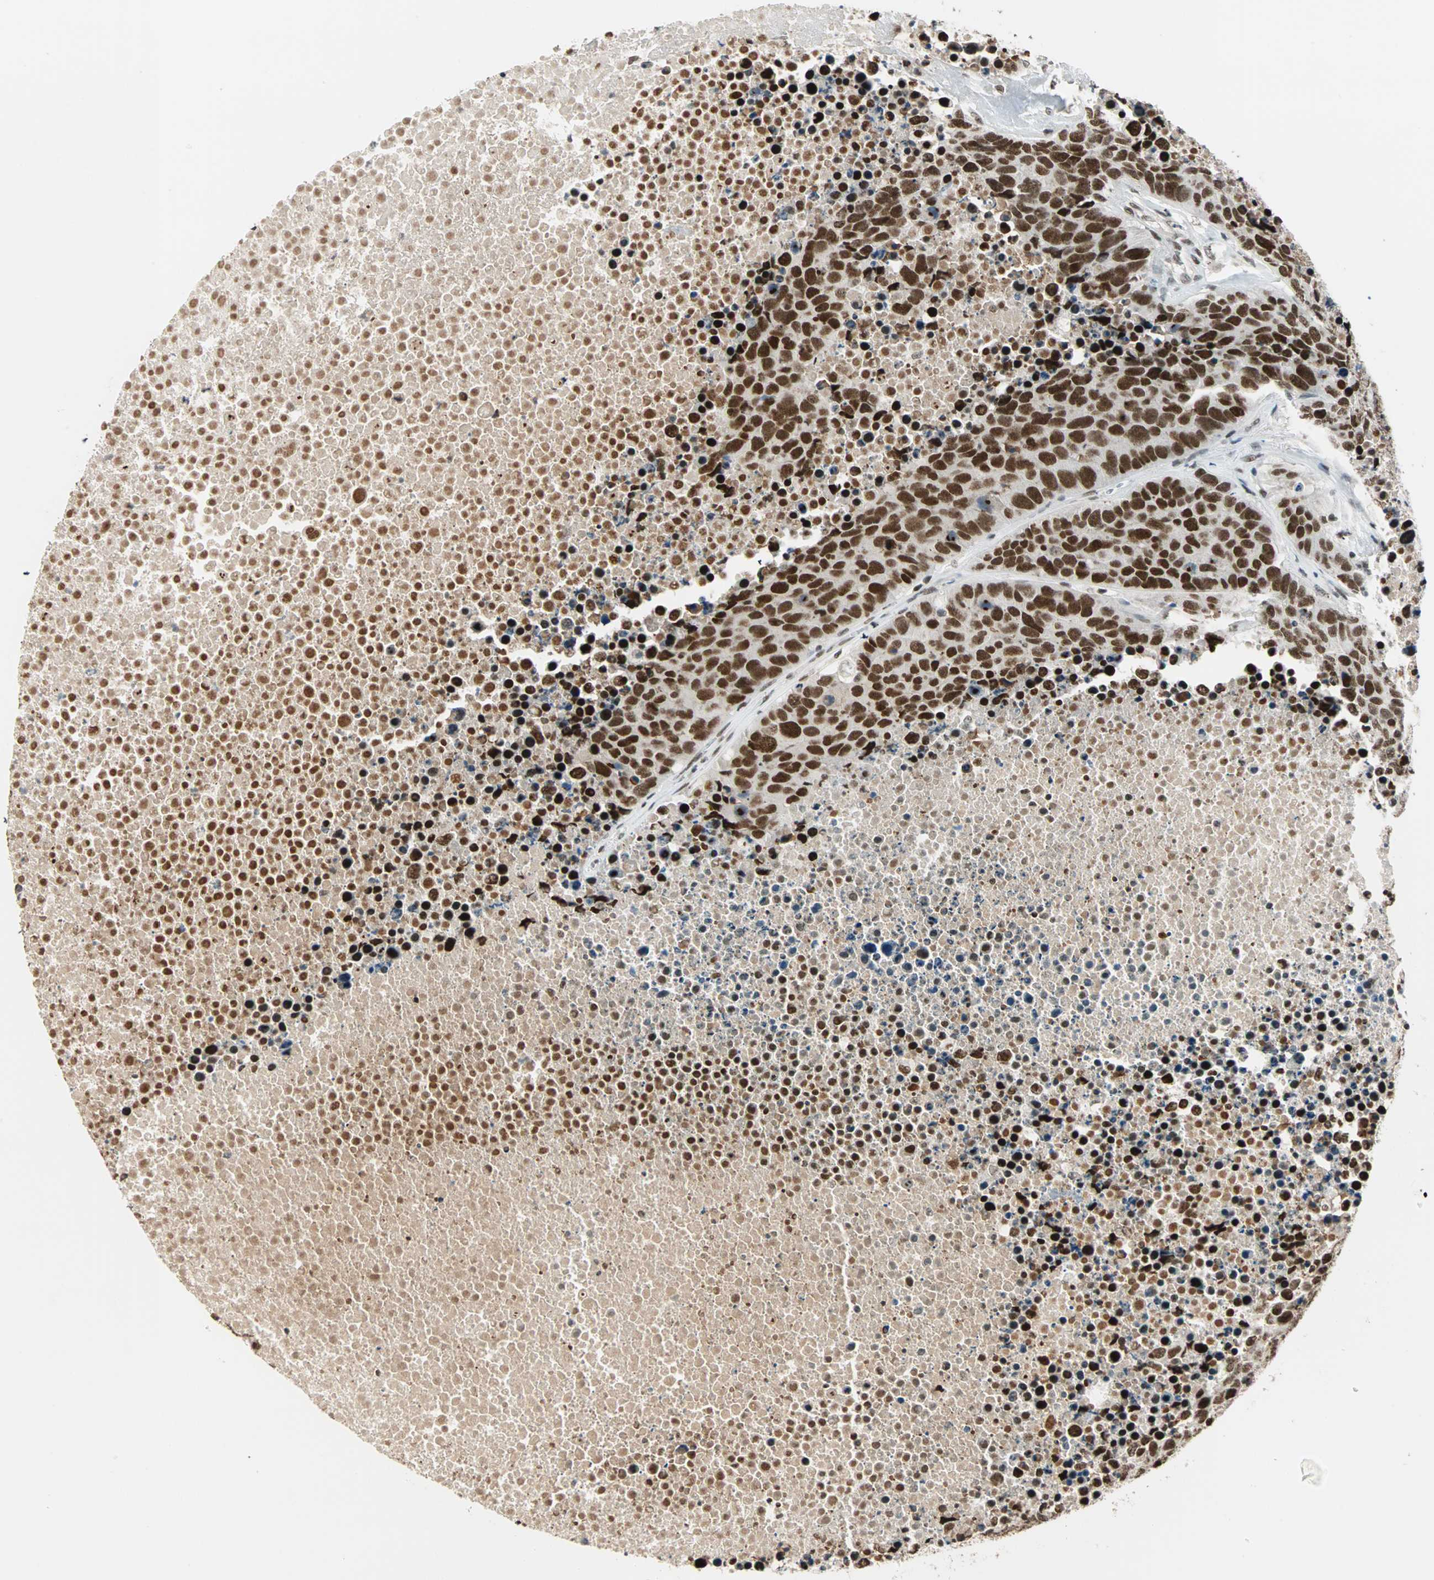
{"staining": {"intensity": "strong", "quantity": ">75%", "location": "nuclear"}, "tissue": "carcinoid", "cell_type": "Tumor cells", "image_type": "cancer", "snomed": [{"axis": "morphology", "description": "Carcinoid, malignant, NOS"}, {"axis": "topography", "description": "Lung"}], "caption": "The photomicrograph shows a brown stain indicating the presence of a protein in the nuclear of tumor cells in carcinoid.", "gene": "BLM", "patient": {"sex": "male", "age": 60}}